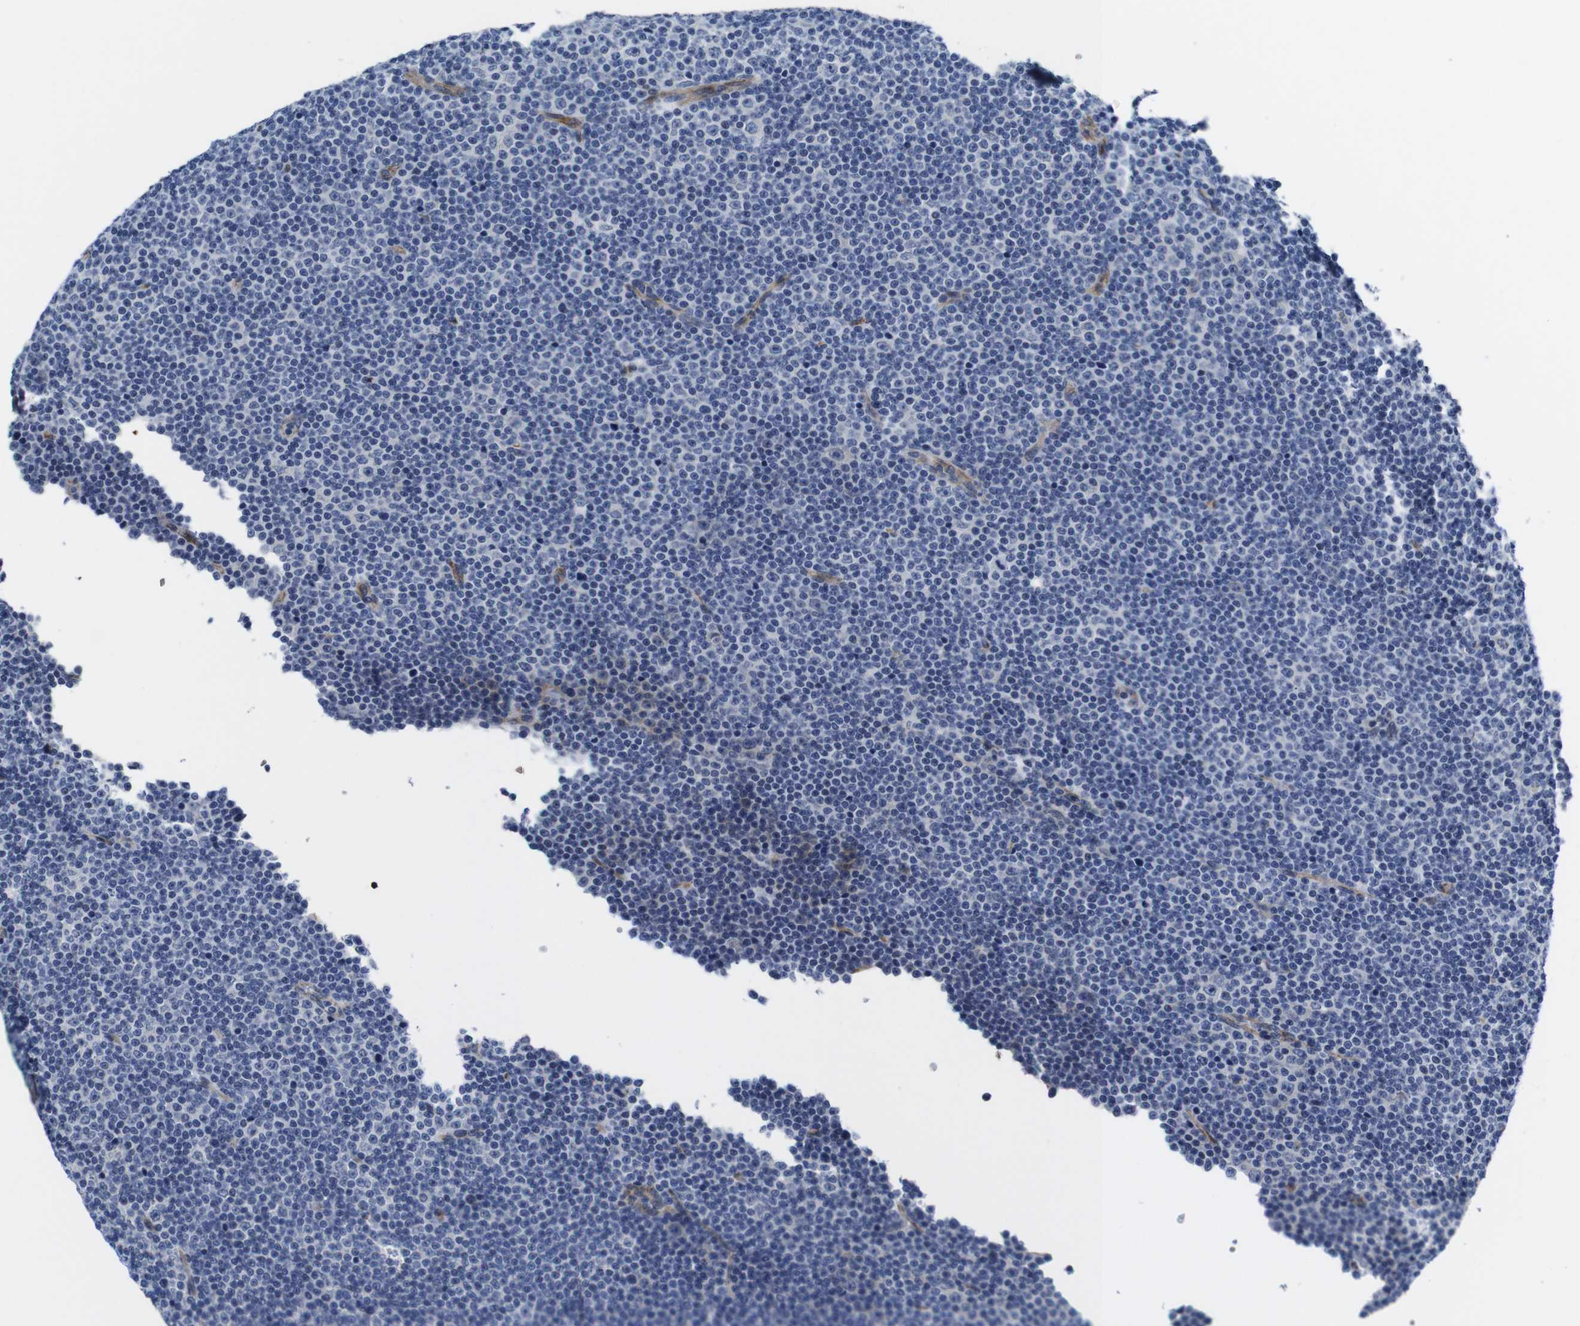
{"staining": {"intensity": "negative", "quantity": "none", "location": "none"}, "tissue": "lymphoma", "cell_type": "Tumor cells", "image_type": "cancer", "snomed": [{"axis": "morphology", "description": "Malignant lymphoma, non-Hodgkin's type, Low grade"}, {"axis": "topography", "description": "Lymph node"}], "caption": "Photomicrograph shows no protein expression in tumor cells of lymphoma tissue.", "gene": "SOCS3", "patient": {"sex": "female", "age": 67}}